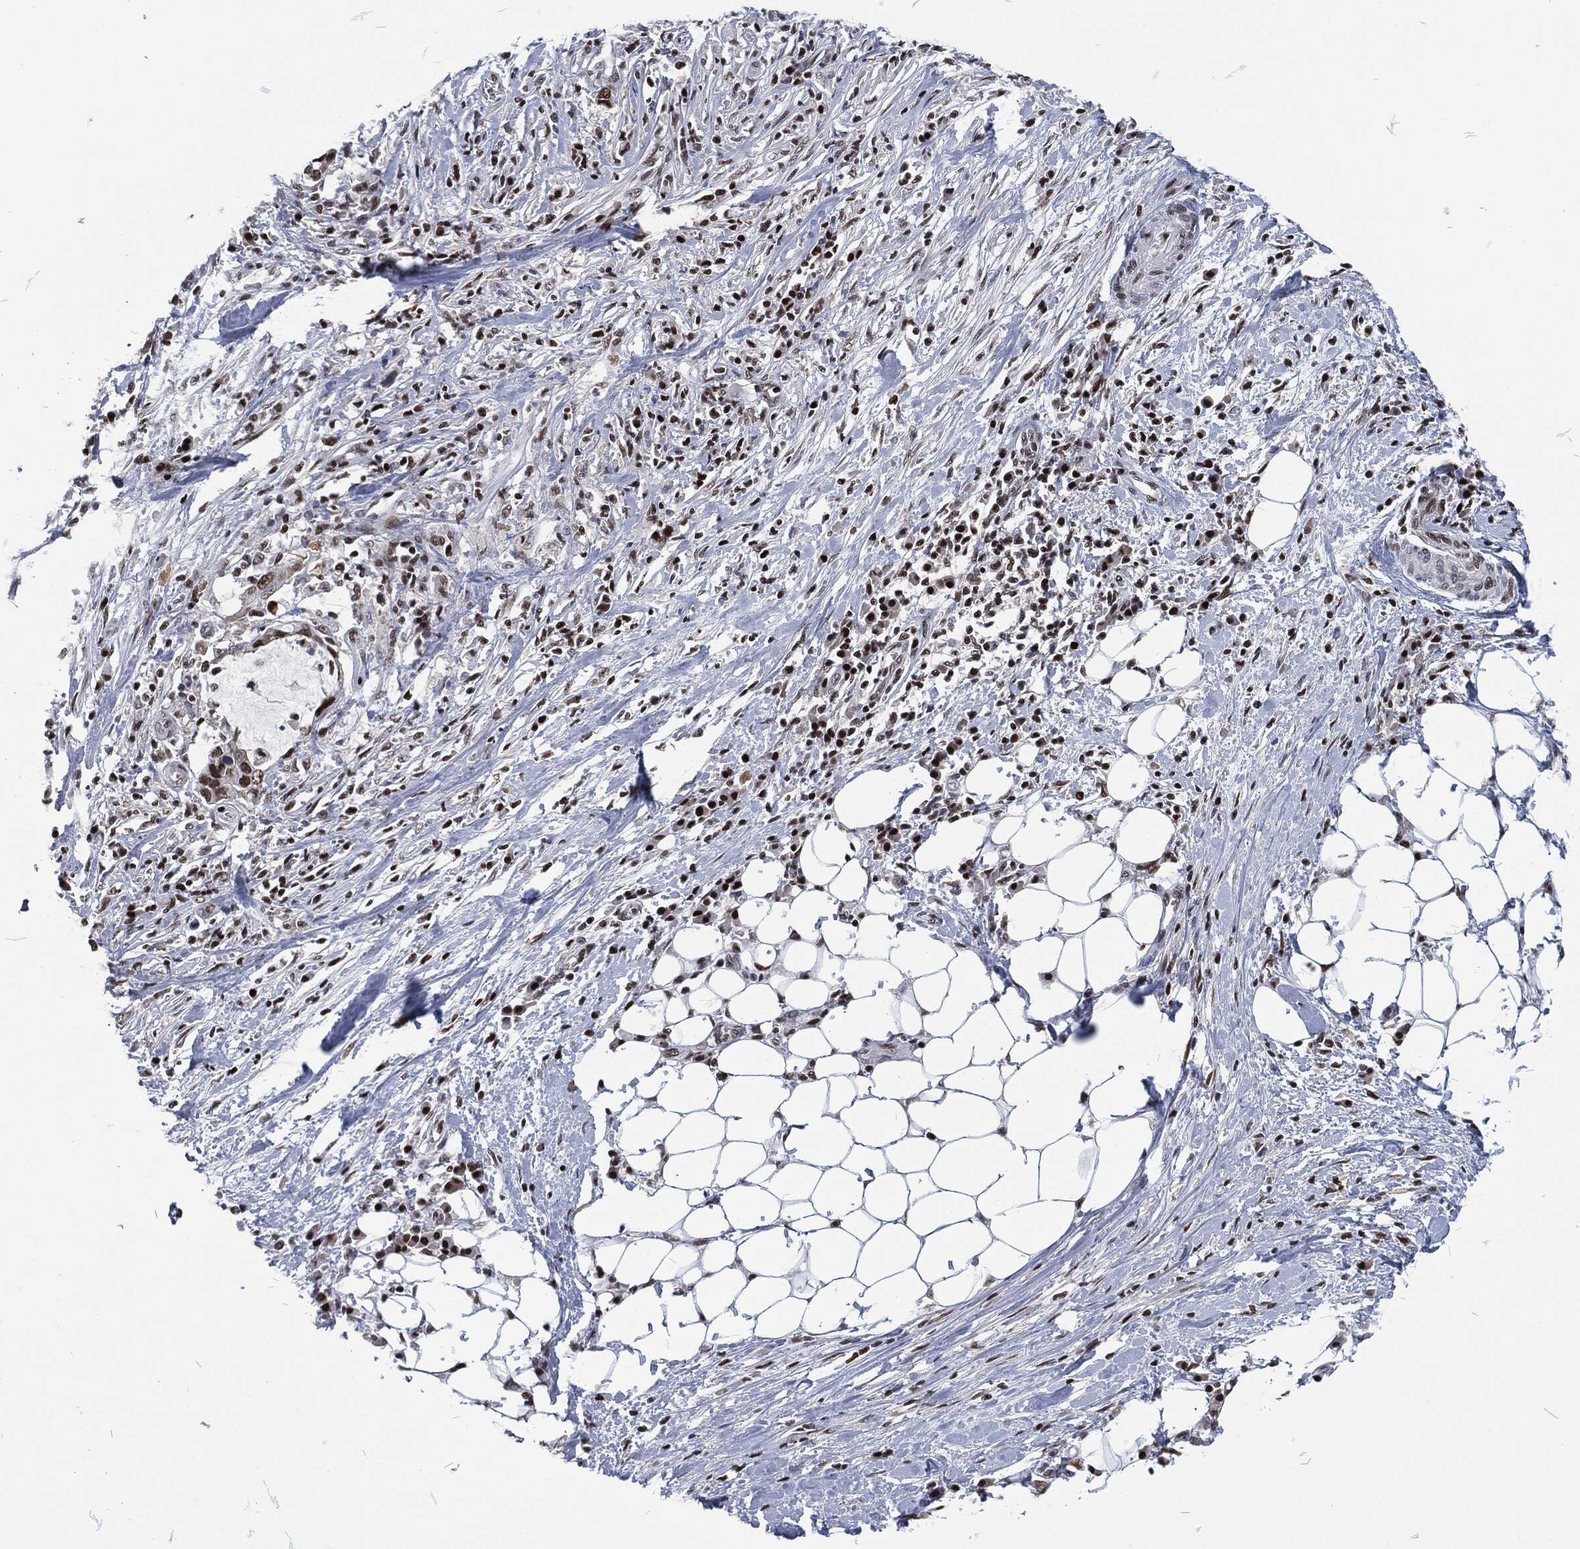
{"staining": {"intensity": "strong", "quantity": "25%-75%", "location": "nuclear"}, "tissue": "stomach cancer", "cell_type": "Tumor cells", "image_type": "cancer", "snomed": [{"axis": "morphology", "description": "Adenocarcinoma, NOS"}, {"axis": "topography", "description": "Stomach"}], "caption": "Protein staining of stomach cancer (adenocarcinoma) tissue demonstrates strong nuclear positivity in approximately 25%-75% of tumor cells. (Brightfield microscopy of DAB IHC at high magnification).", "gene": "DCPS", "patient": {"sex": "male", "age": 54}}